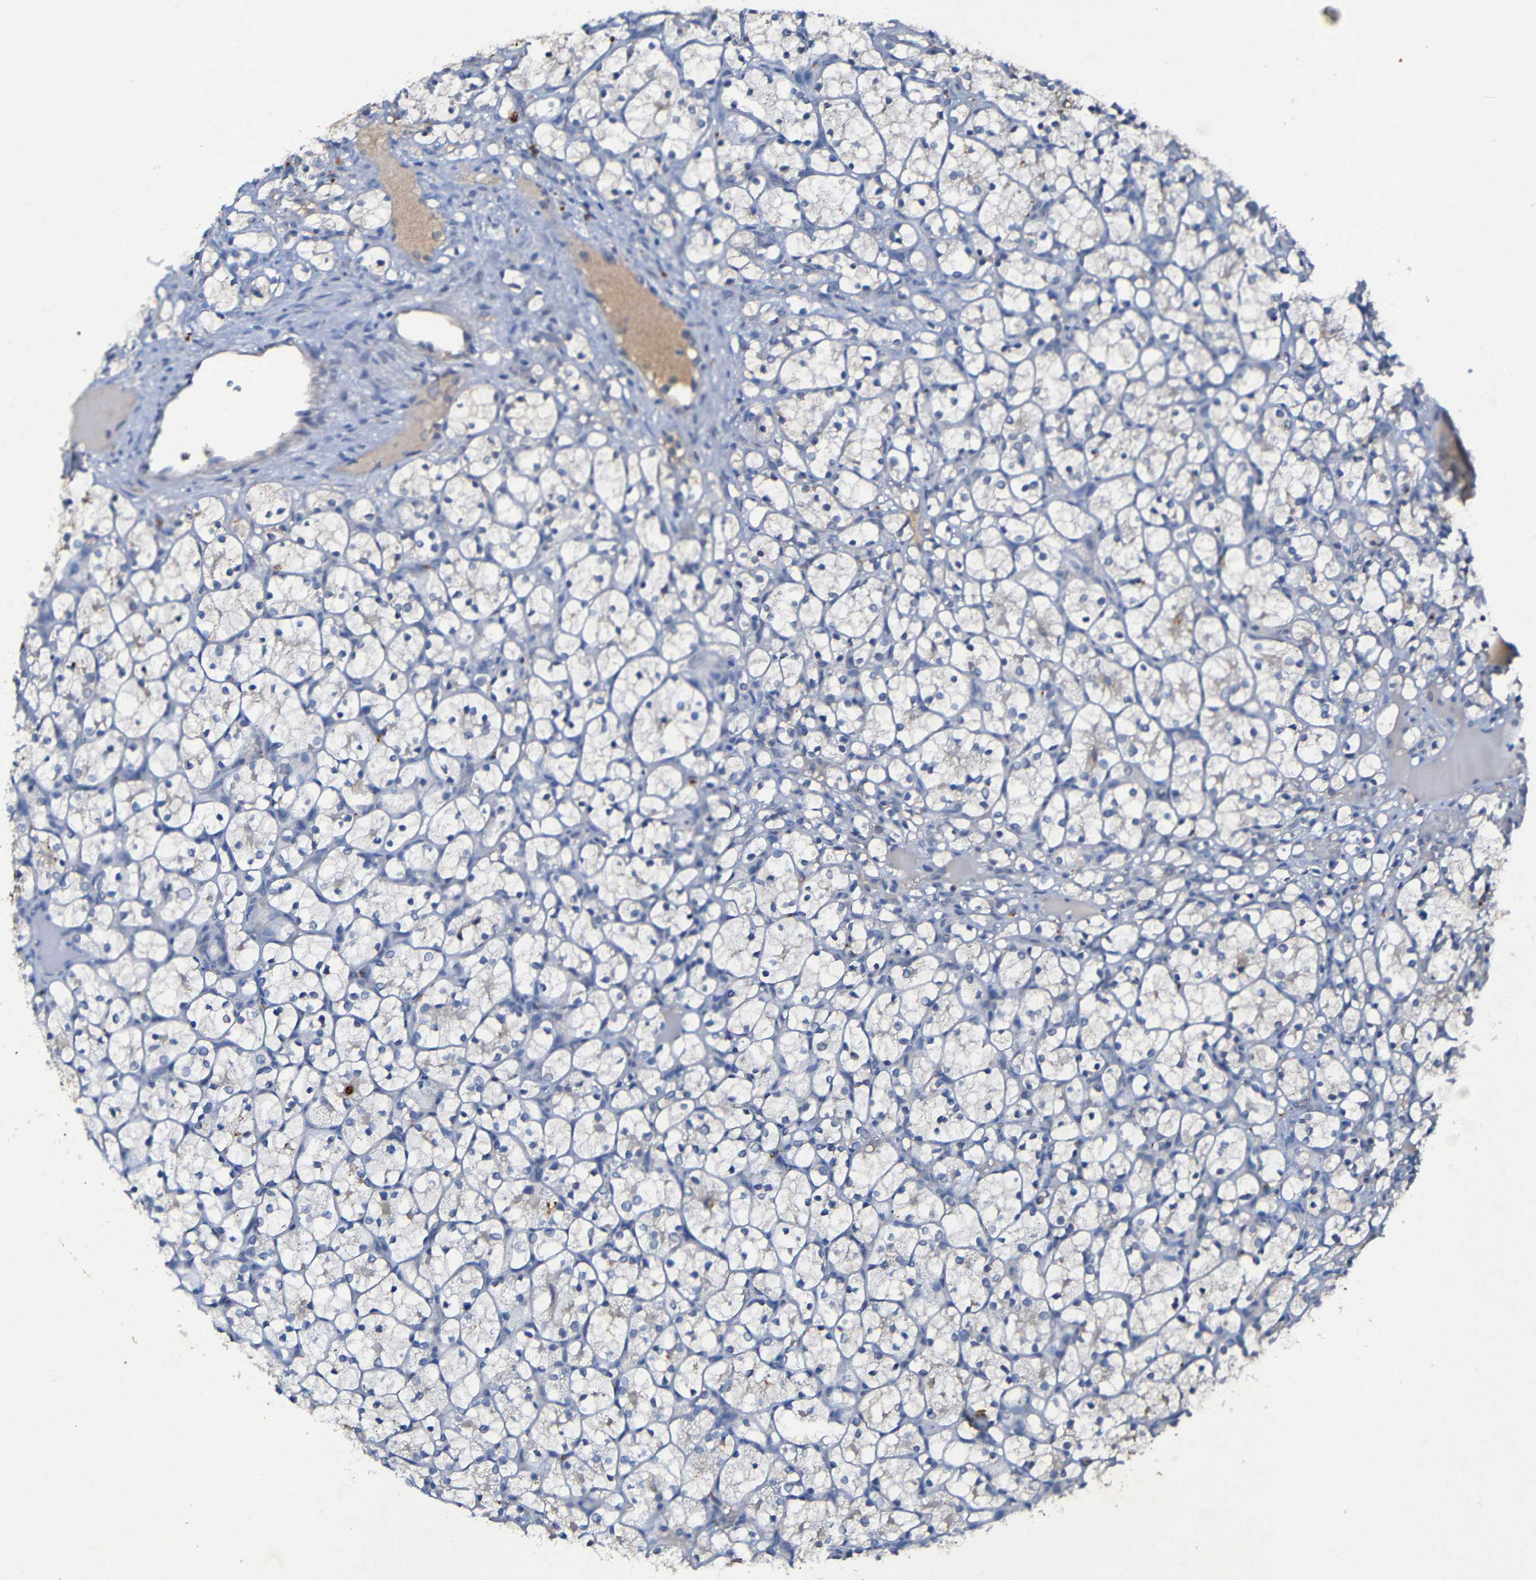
{"staining": {"intensity": "negative", "quantity": "none", "location": "none"}, "tissue": "renal cancer", "cell_type": "Tumor cells", "image_type": "cancer", "snomed": [{"axis": "morphology", "description": "Adenocarcinoma, NOS"}, {"axis": "topography", "description": "Kidney"}], "caption": "Protein analysis of renal adenocarcinoma demonstrates no significant staining in tumor cells.", "gene": "LRRC70", "patient": {"sex": "female", "age": 69}}